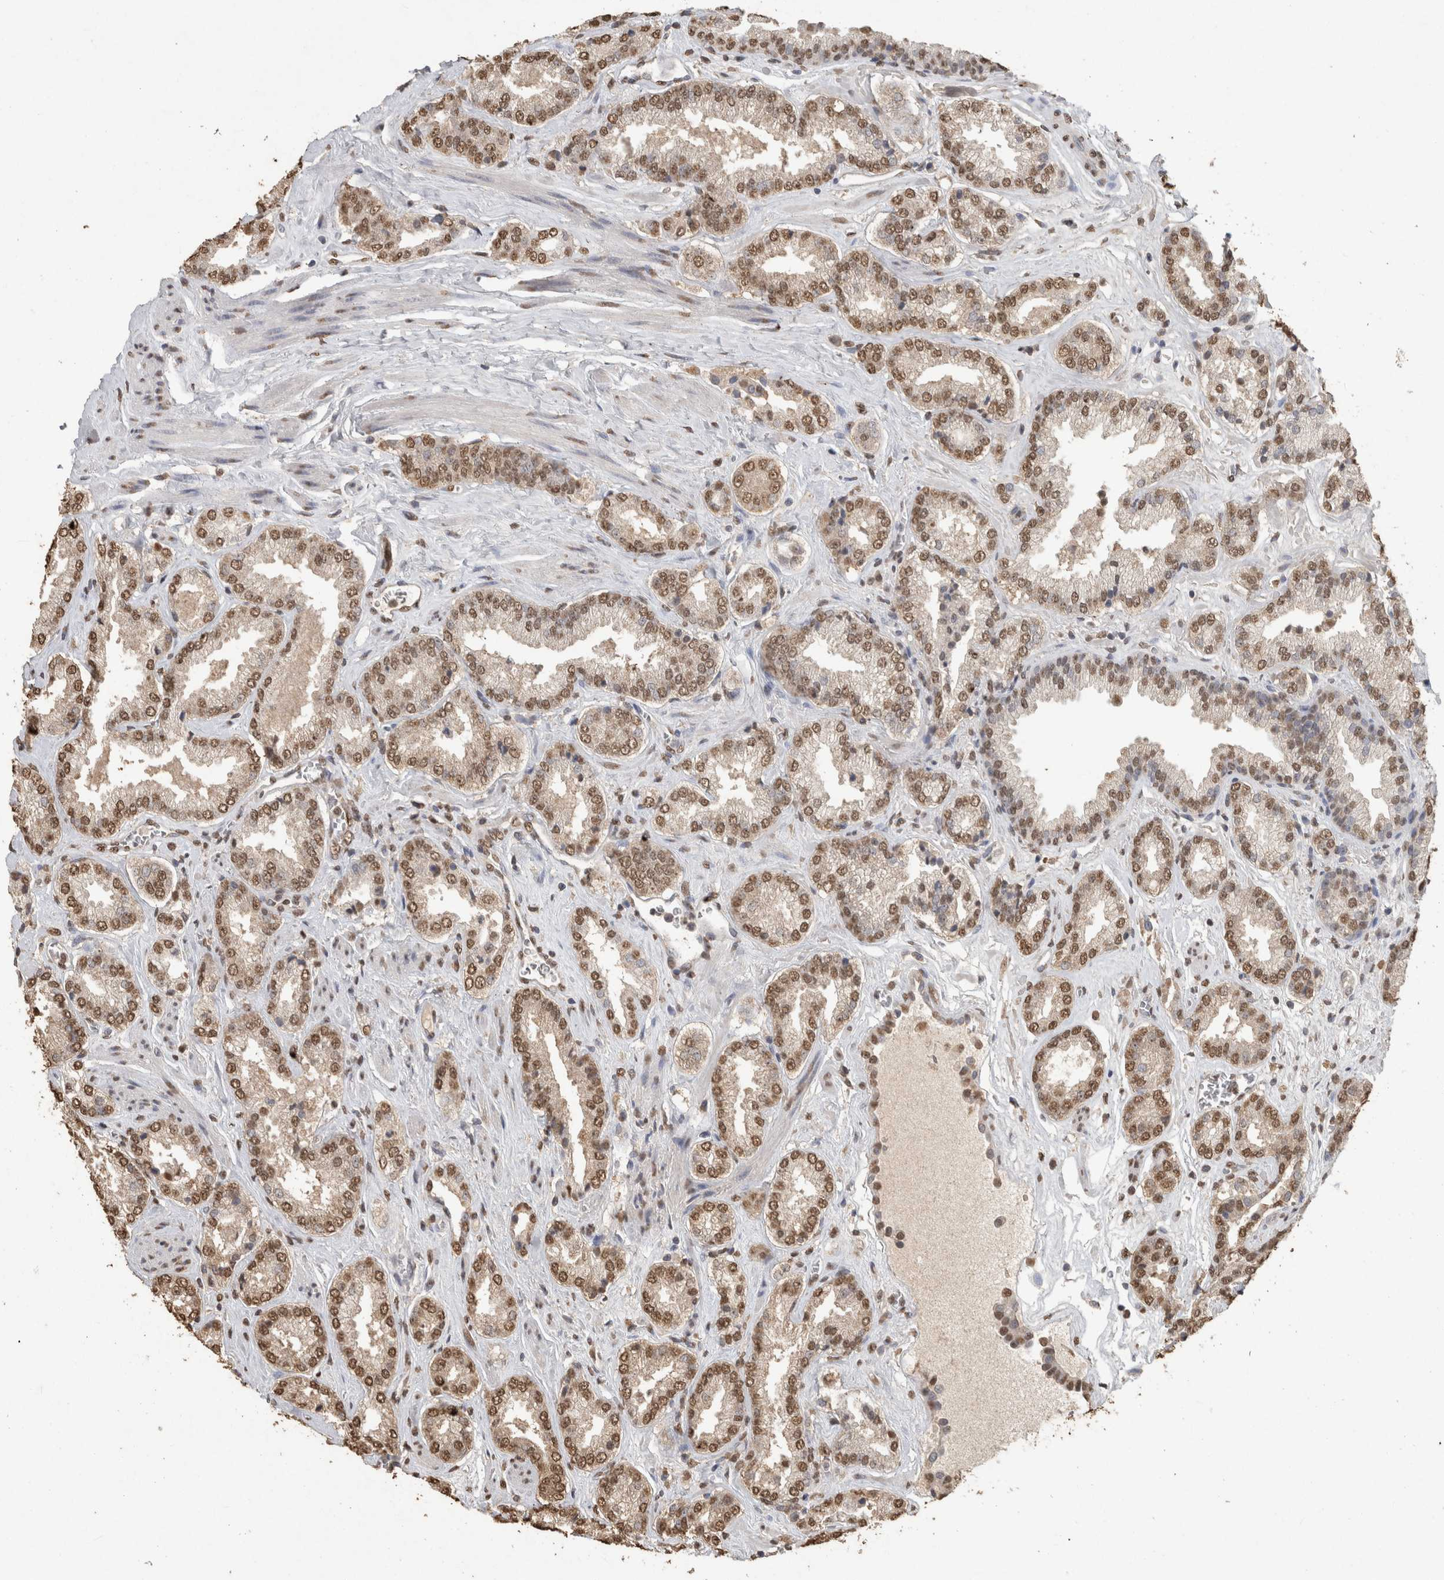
{"staining": {"intensity": "moderate", "quantity": ">75%", "location": "nuclear"}, "tissue": "prostate cancer", "cell_type": "Tumor cells", "image_type": "cancer", "snomed": [{"axis": "morphology", "description": "Adenocarcinoma, Low grade"}, {"axis": "topography", "description": "Prostate"}], "caption": "About >75% of tumor cells in prostate cancer (low-grade adenocarcinoma) display moderate nuclear protein positivity as visualized by brown immunohistochemical staining.", "gene": "HAND2", "patient": {"sex": "male", "age": 62}}